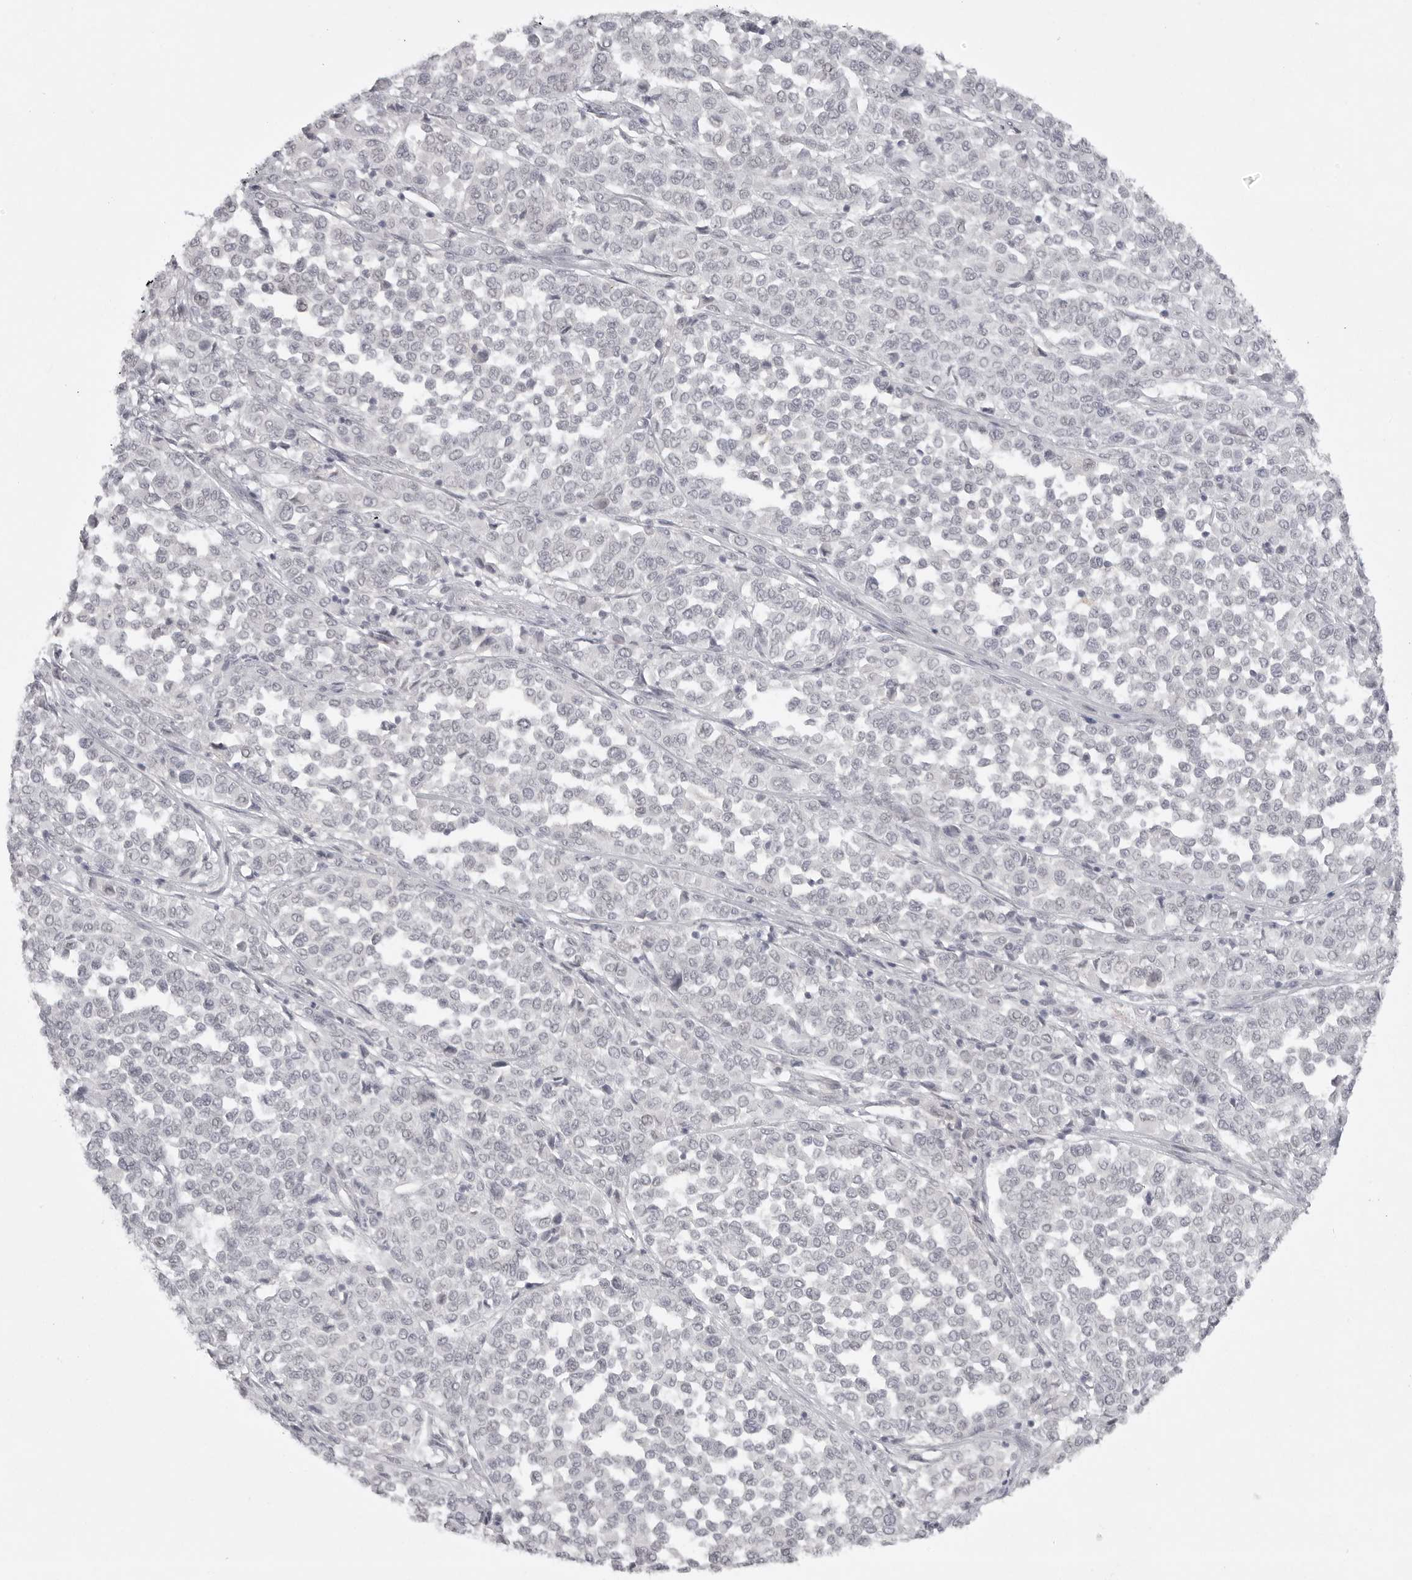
{"staining": {"intensity": "negative", "quantity": "none", "location": "none"}, "tissue": "melanoma", "cell_type": "Tumor cells", "image_type": "cancer", "snomed": [{"axis": "morphology", "description": "Malignant melanoma, Metastatic site"}, {"axis": "topography", "description": "Pancreas"}], "caption": "This is an immunohistochemistry (IHC) micrograph of human malignant melanoma (metastatic site). There is no staining in tumor cells.", "gene": "TCTN3", "patient": {"sex": "female", "age": 30}}